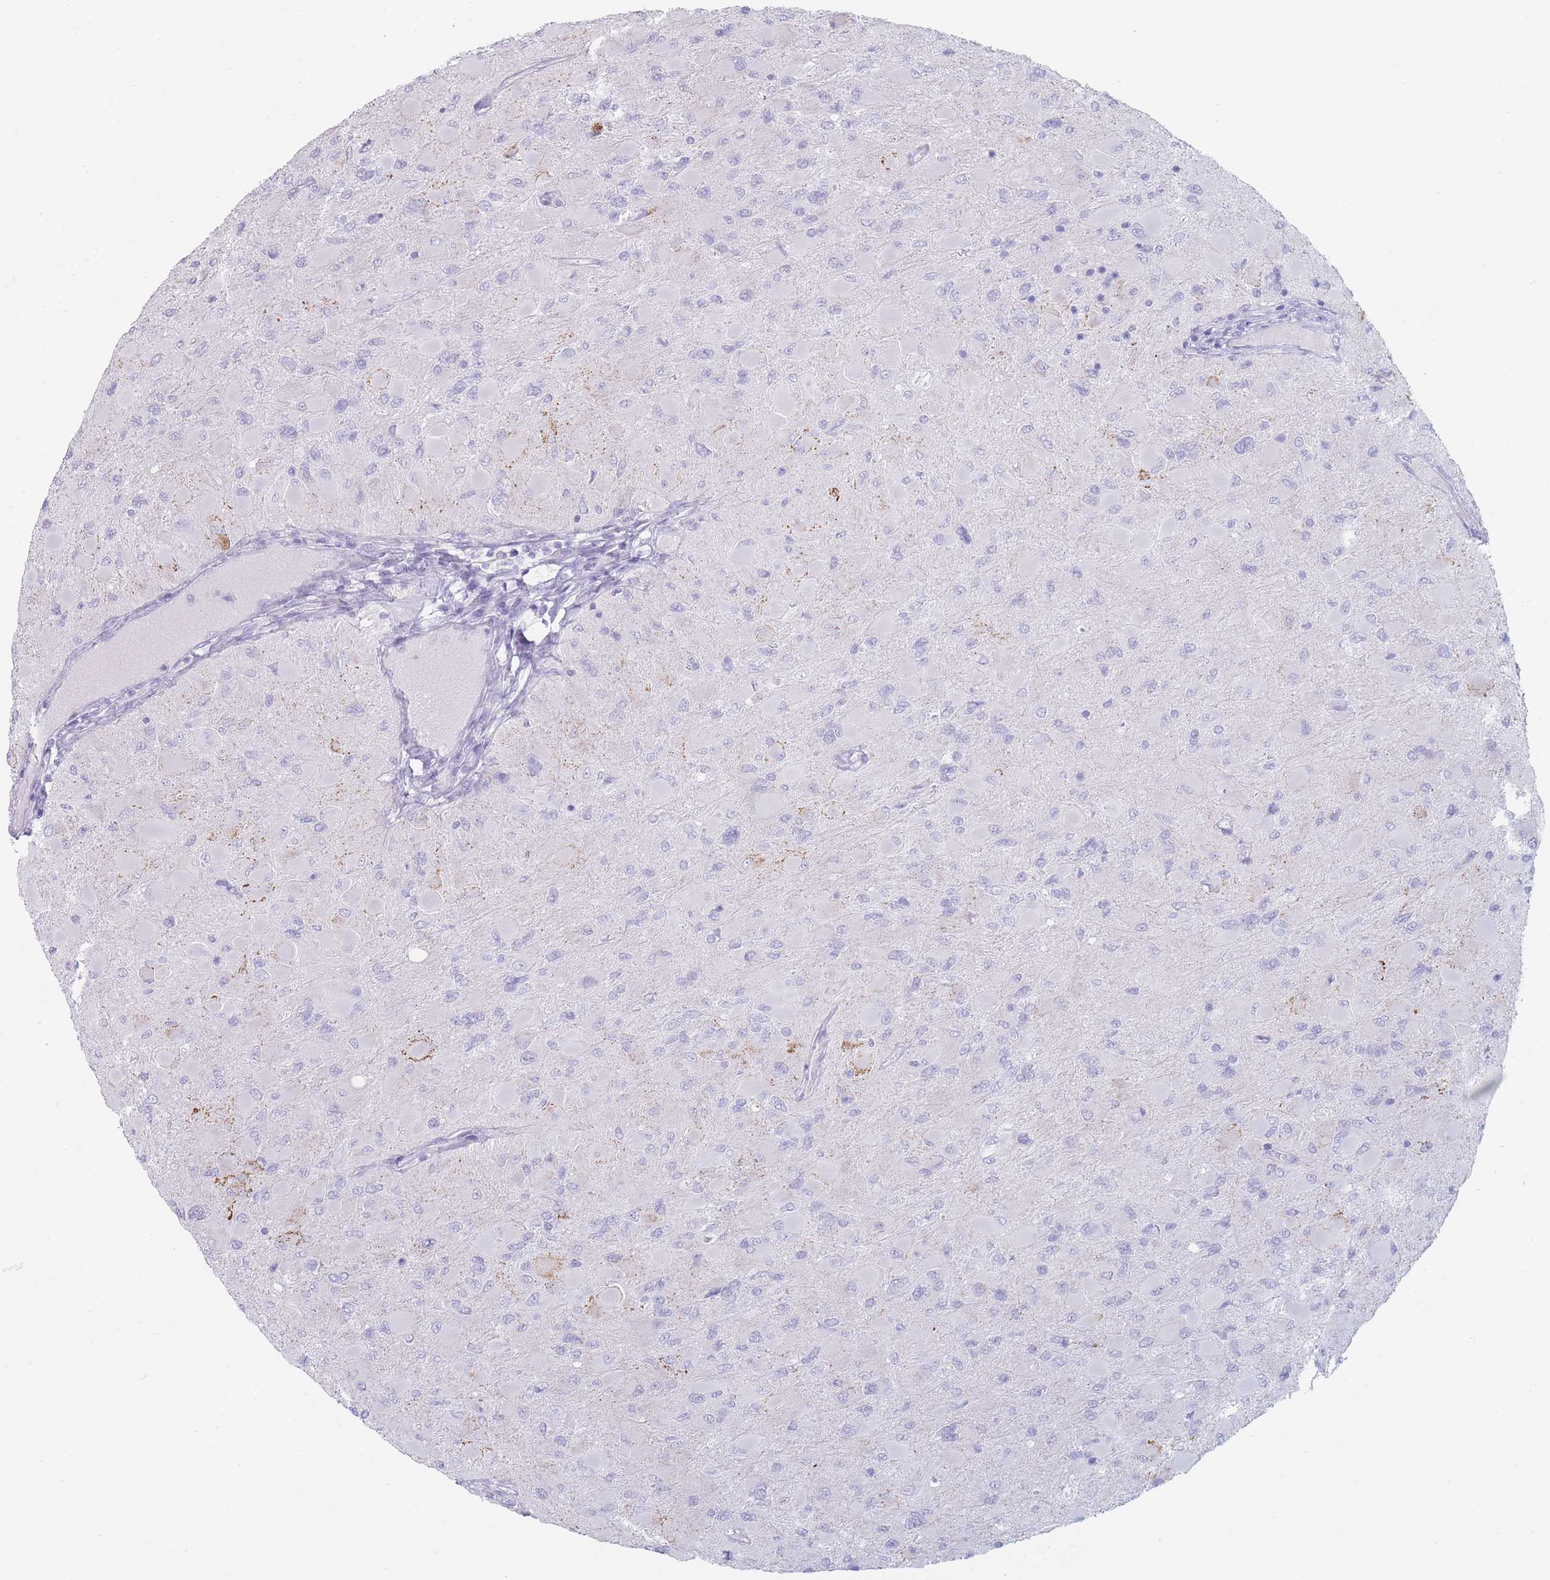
{"staining": {"intensity": "negative", "quantity": "none", "location": "none"}, "tissue": "glioma", "cell_type": "Tumor cells", "image_type": "cancer", "snomed": [{"axis": "morphology", "description": "Glioma, malignant, High grade"}, {"axis": "topography", "description": "Cerebral cortex"}], "caption": "A high-resolution image shows immunohistochemistry staining of glioma, which exhibits no significant staining in tumor cells.", "gene": "GPR12", "patient": {"sex": "female", "age": 36}}